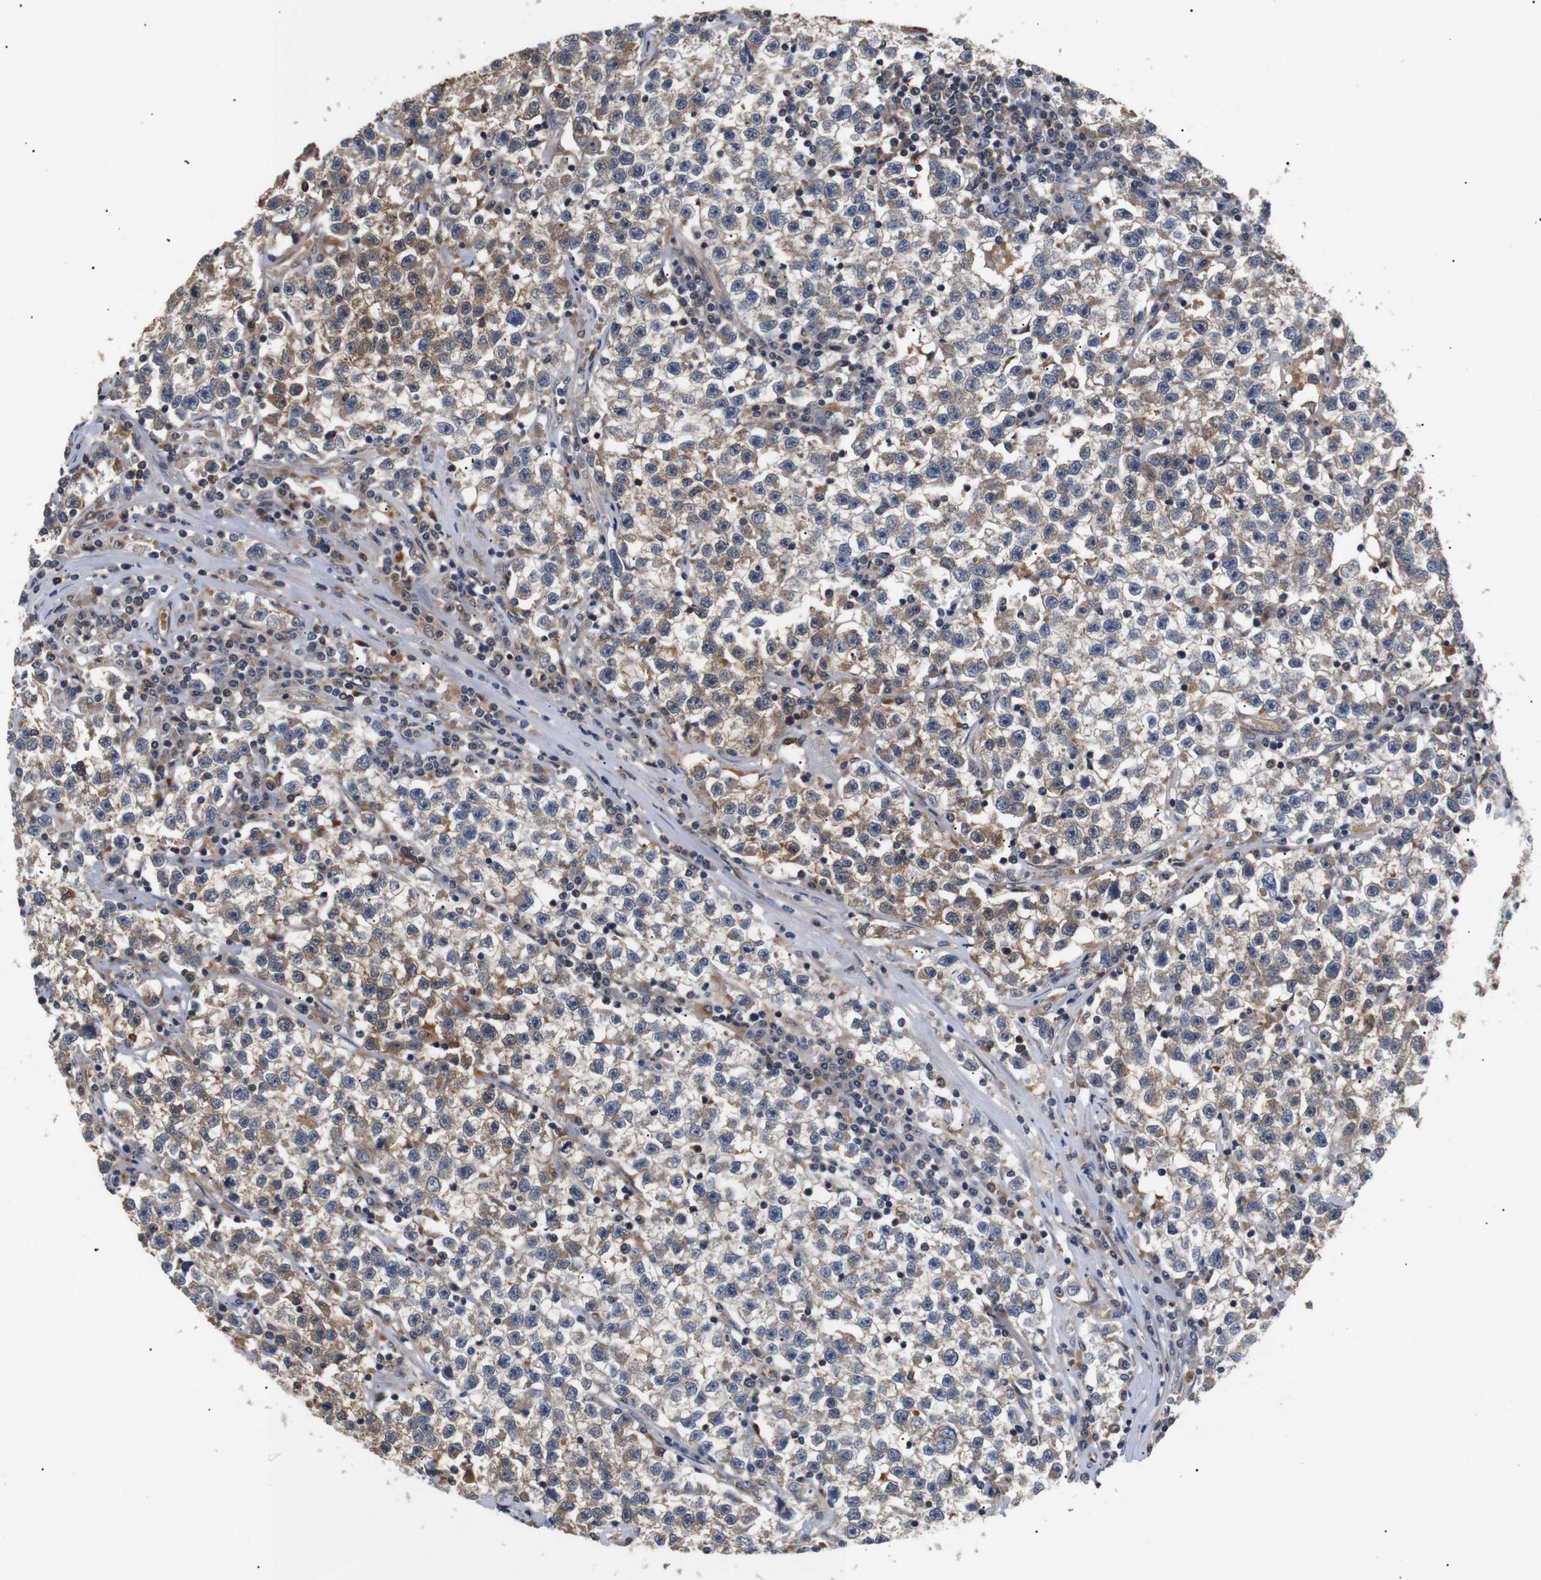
{"staining": {"intensity": "moderate", "quantity": ">75%", "location": "cytoplasmic/membranous"}, "tissue": "testis cancer", "cell_type": "Tumor cells", "image_type": "cancer", "snomed": [{"axis": "morphology", "description": "Seminoma, NOS"}, {"axis": "topography", "description": "Testis"}], "caption": "DAB immunohistochemical staining of testis cancer (seminoma) exhibits moderate cytoplasmic/membranous protein expression in approximately >75% of tumor cells.", "gene": "DDR1", "patient": {"sex": "male", "age": 22}}